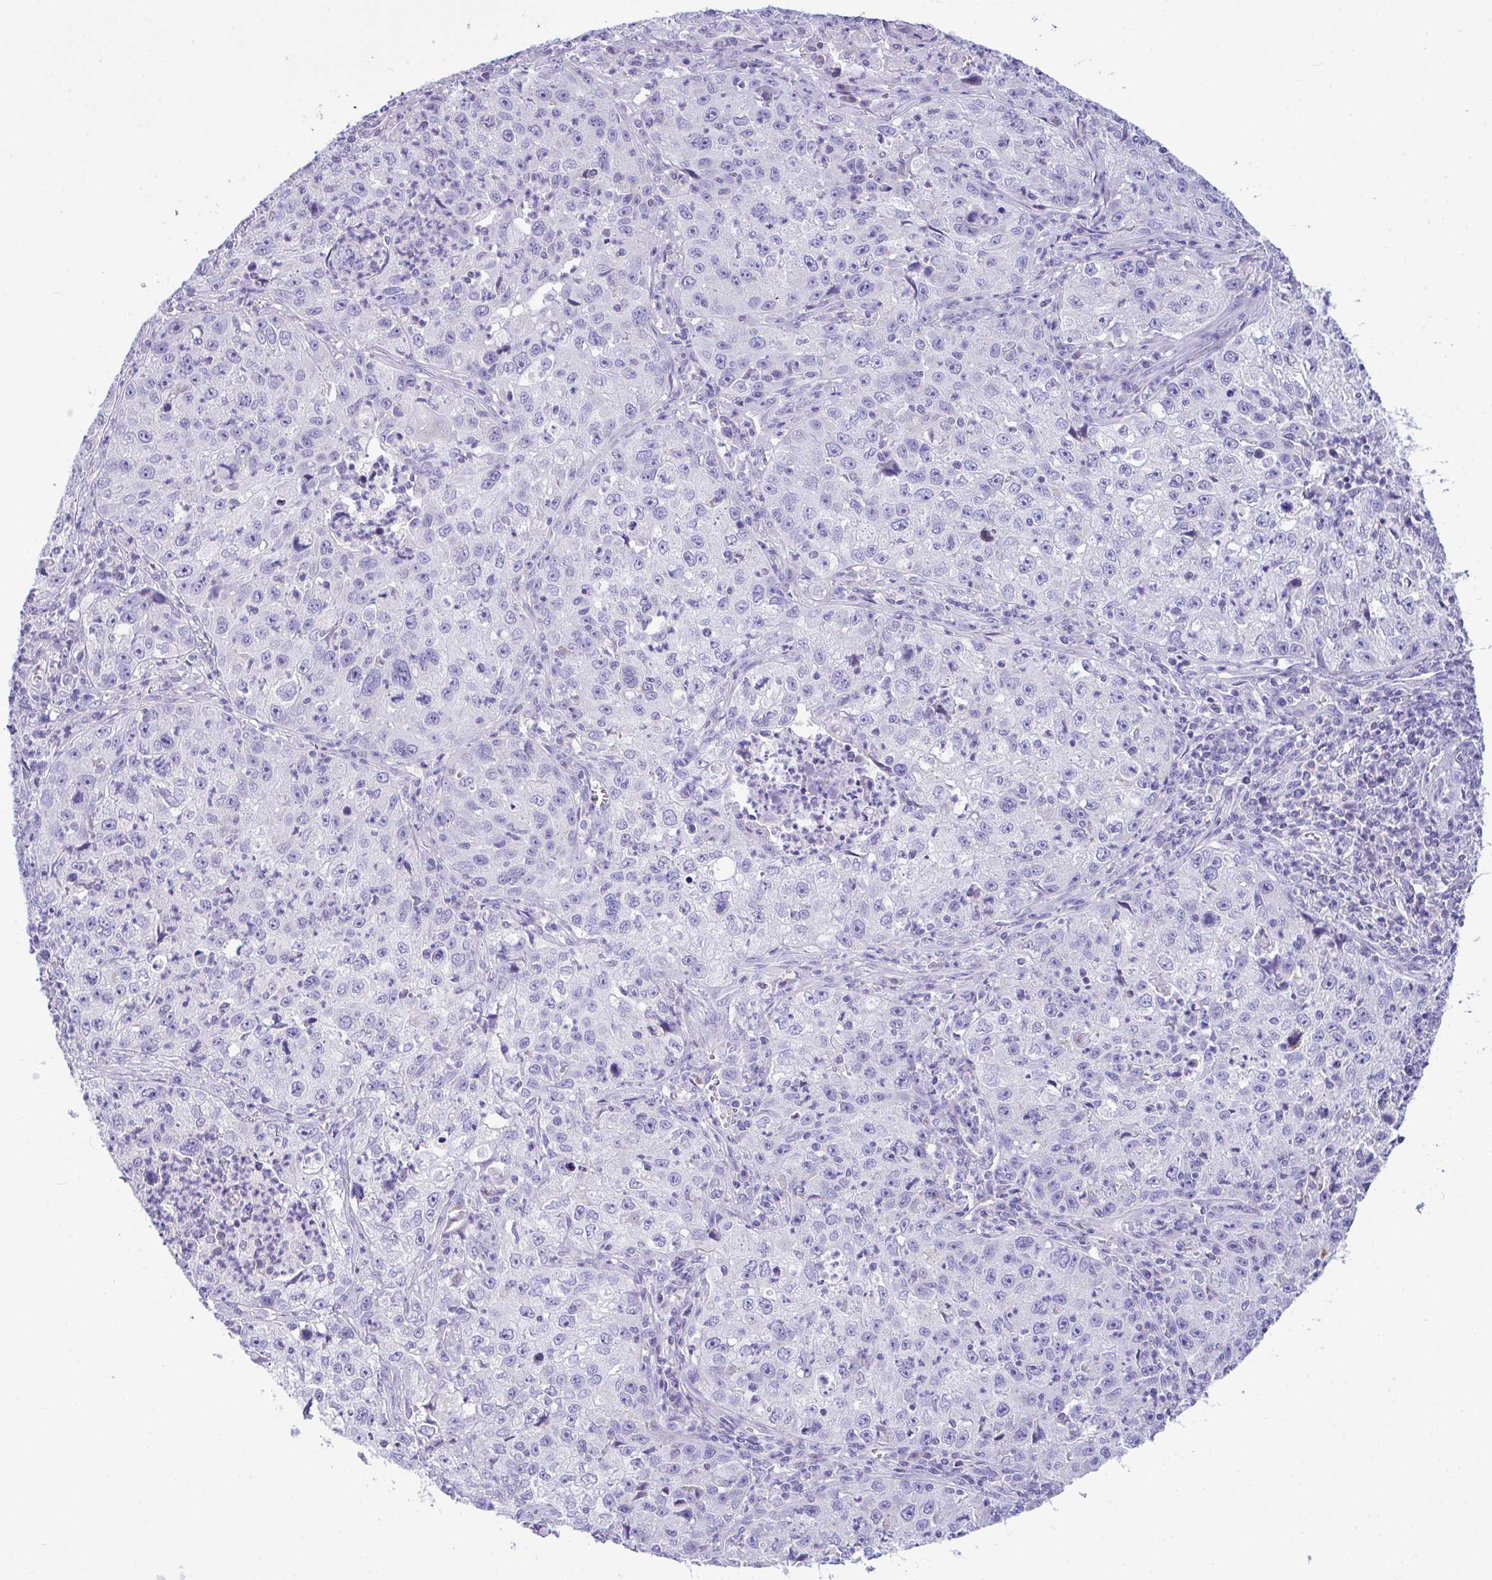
{"staining": {"intensity": "negative", "quantity": "none", "location": "none"}, "tissue": "lung cancer", "cell_type": "Tumor cells", "image_type": "cancer", "snomed": [{"axis": "morphology", "description": "Squamous cell carcinoma, NOS"}, {"axis": "topography", "description": "Lung"}], "caption": "Immunohistochemistry histopathology image of neoplastic tissue: lung cancer stained with DAB (3,3'-diaminobenzidine) shows no significant protein staining in tumor cells.", "gene": "NLRP8", "patient": {"sex": "male", "age": 71}}